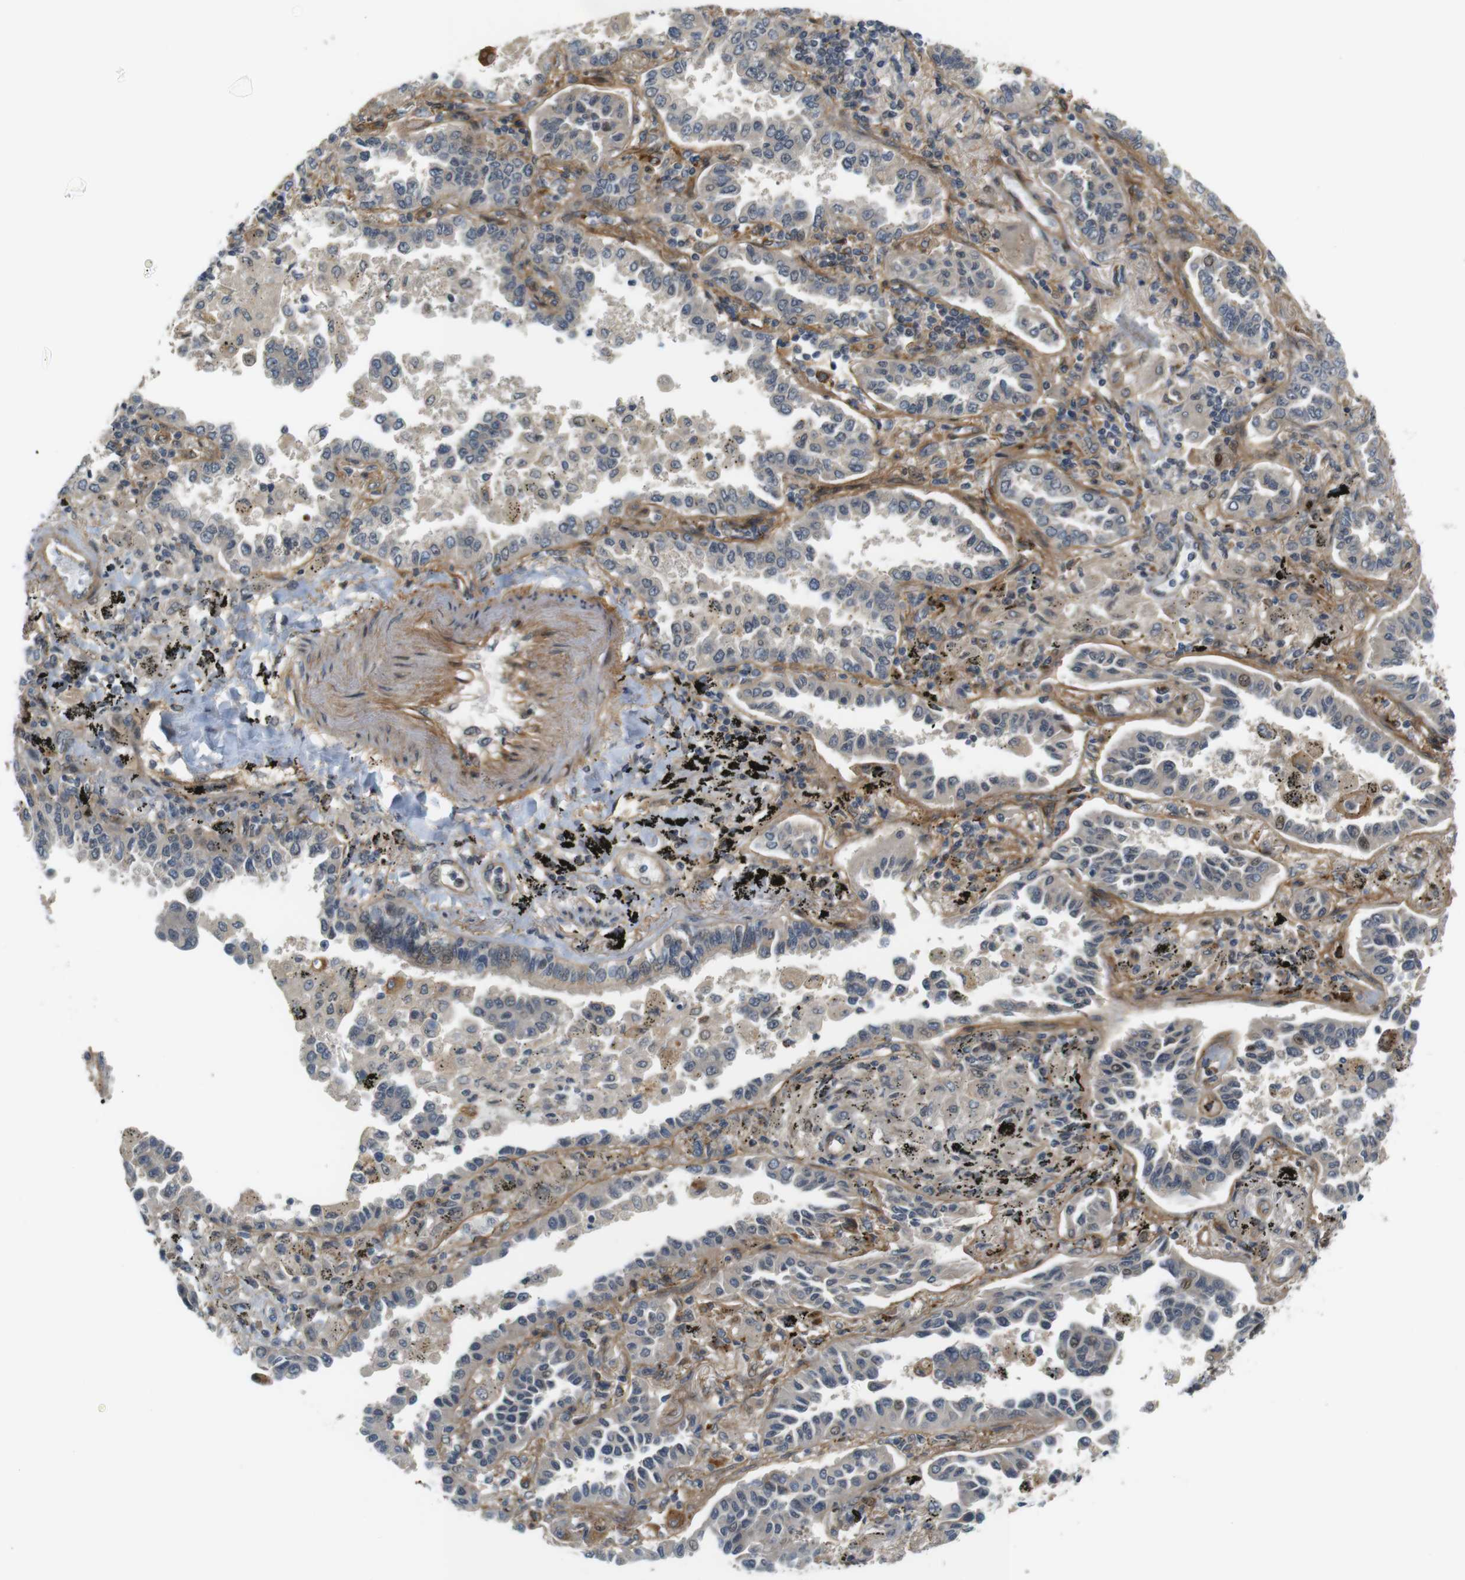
{"staining": {"intensity": "weak", "quantity": "<25%", "location": "cytoplasmic/membranous"}, "tissue": "lung cancer", "cell_type": "Tumor cells", "image_type": "cancer", "snomed": [{"axis": "morphology", "description": "Normal tissue, NOS"}, {"axis": "morphology", "description": "Adenocarcinoma, NOS"}, {"axis": "topography", "description": "Lung"}], "caption": "Adenocarcinoma (lung) was stained to show a protein in brown. There is no significant staining in tumor cells.", "gene": "TSPAN9", "patient": {"sex": "male", "age": 59}}